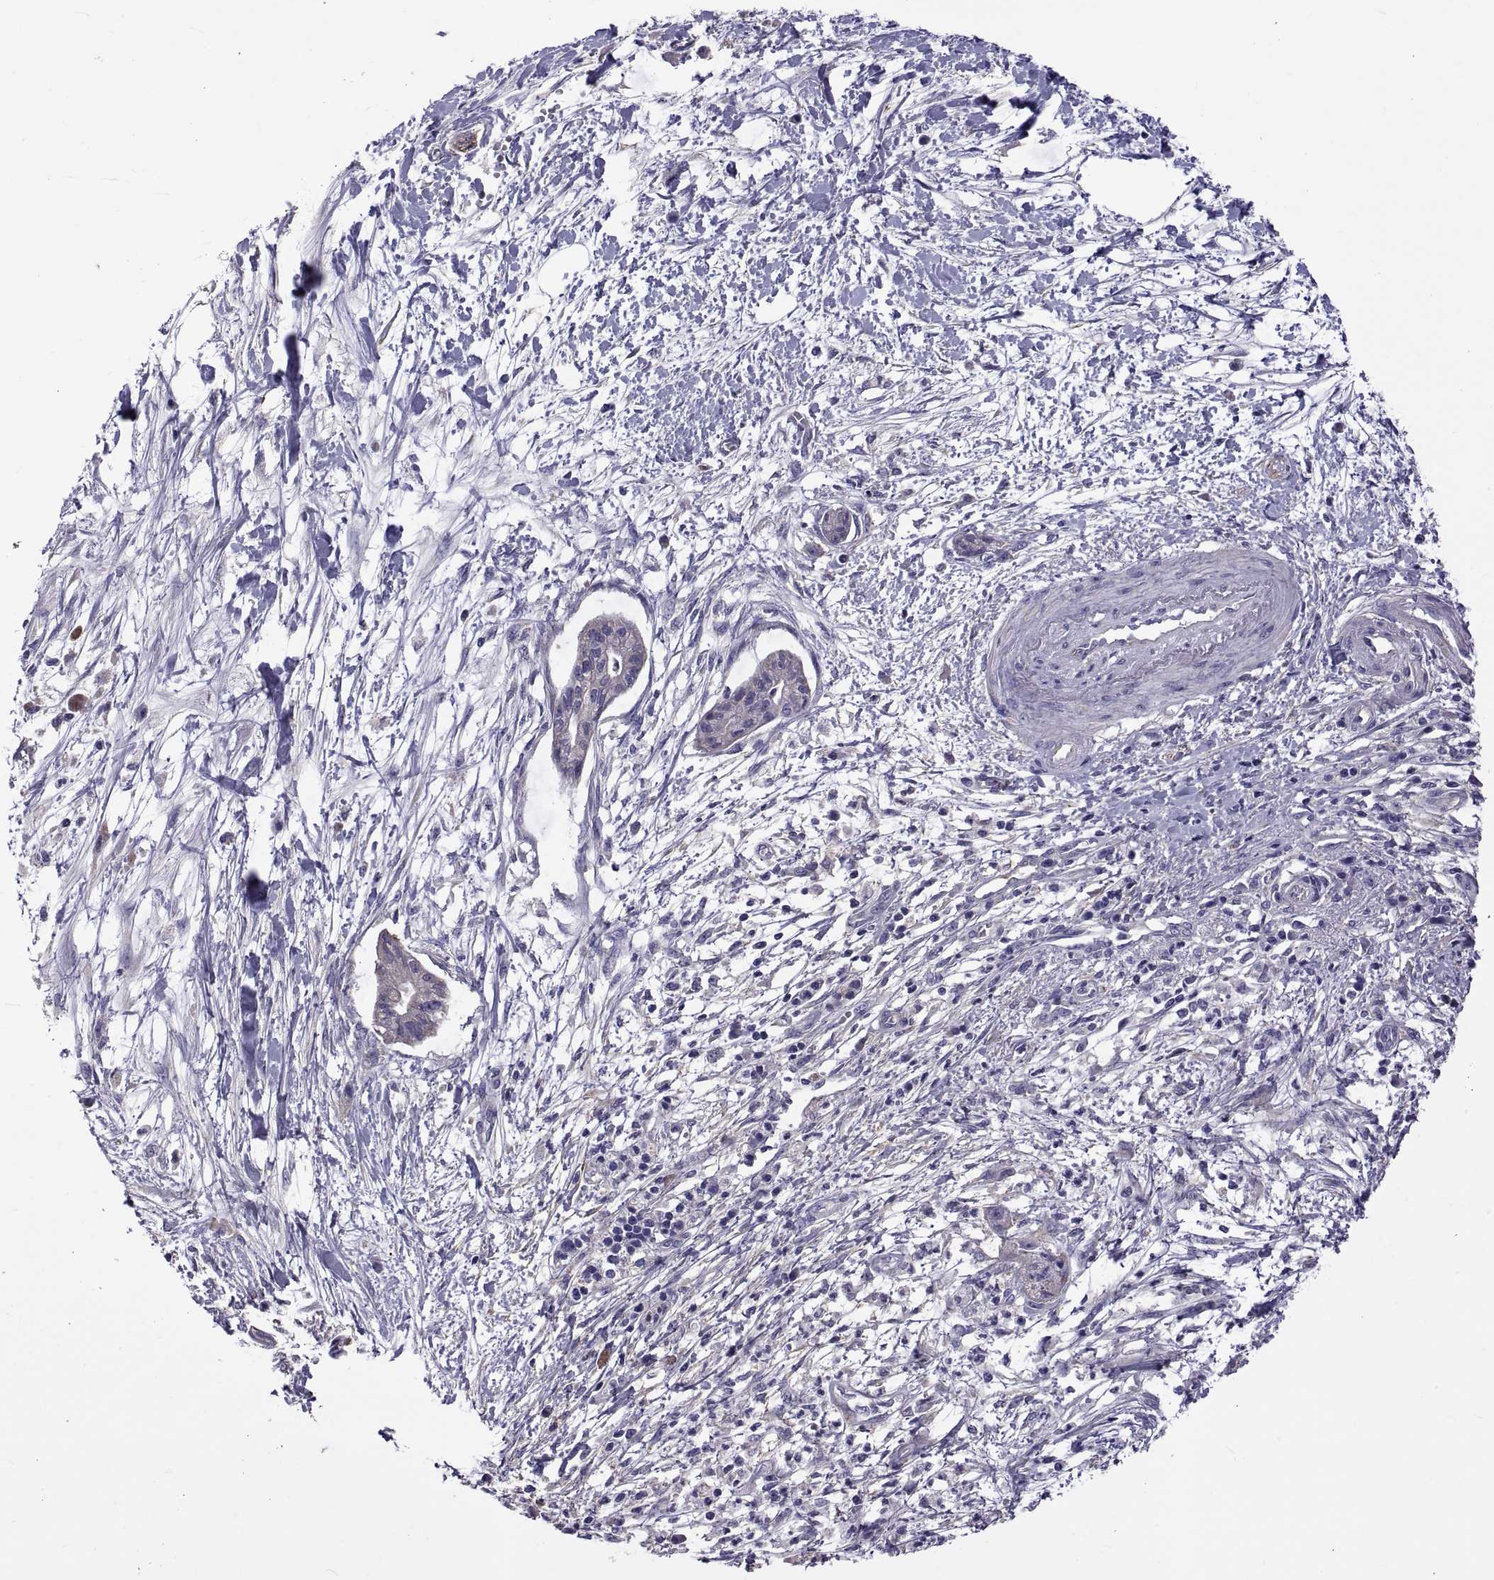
{"staining": {"intensity": "negative", "quantity": "none", "location": "none"}, "tissue": "pancreatic cancer", "cell_type": "Tumor cells", "image_type": "cancer", "snomed": [{"axis": "morphology", "description": "Normal tissue, NOS"}, {"axis": "morphology", "description": "Adenocarcinoma, NOS"}, {"axis": "topography", "description": "Lymph node"}, {"axis": "topography", "description": "Pancreas"}], "caption": "There is no significant expression in tumor cells of pancreatic cancer (adenocarcinoma).", "gene": "TMC3", "patient": {"sex": "female", "age": 58}}